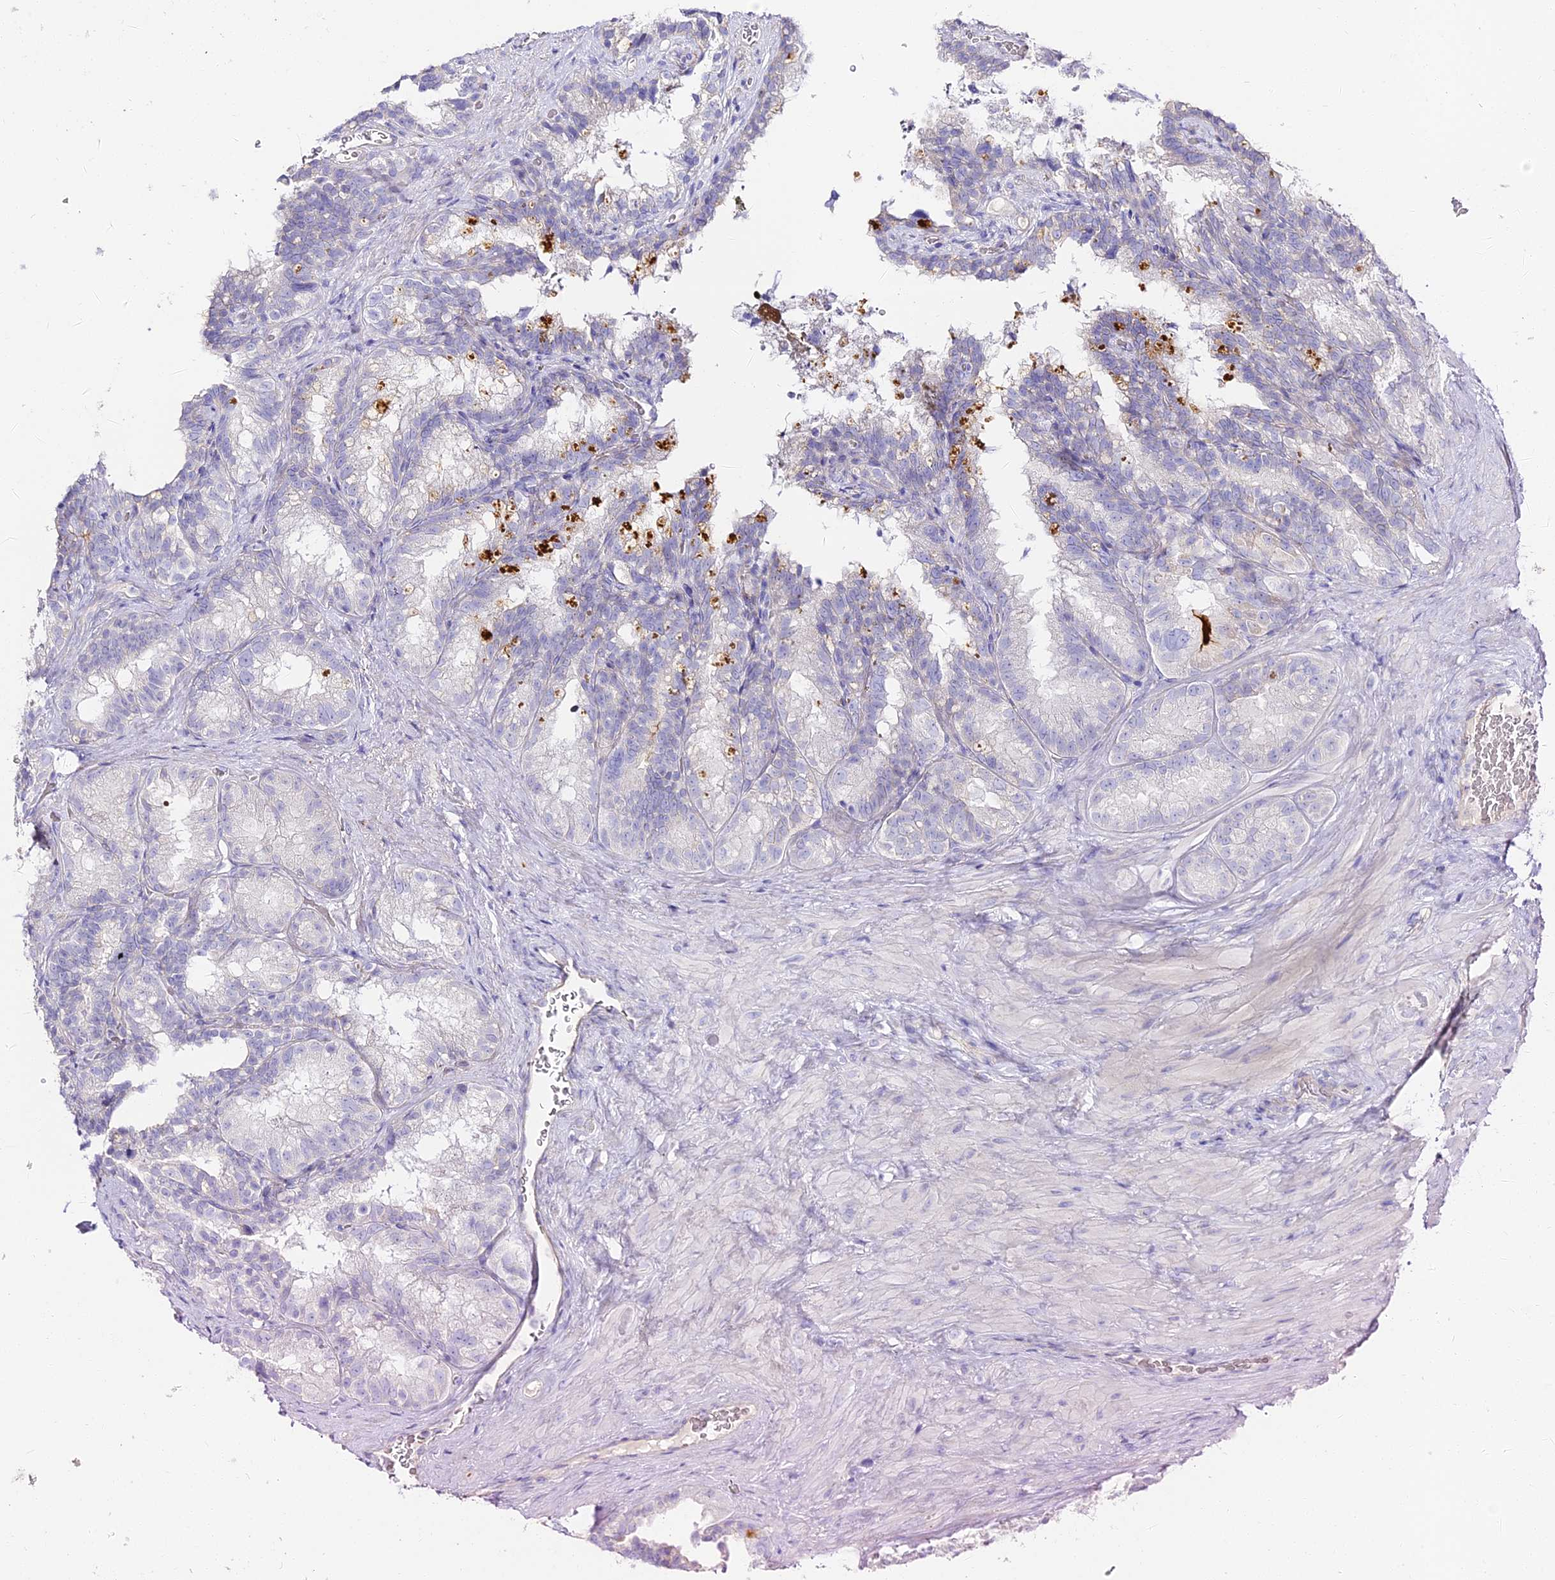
{"staining": {"intensity": "negative", "quantity": "none", "location": "none"}, "tissue": "seminal vesicle", "cell_type": "Glandular cells", "image_type": "normal", "snomed": [{"axis": "morphology", "description": "Normal tissue, NOS"}, {"axis": "topography", "description": "Seminal veicle"}], "caption": "This is a micrograph of IHC staining of benign seminal vesicle, which shows no staining in glandular cells.", "gene": "ALPG", "patient": {"sex": "male", "age": 60}}